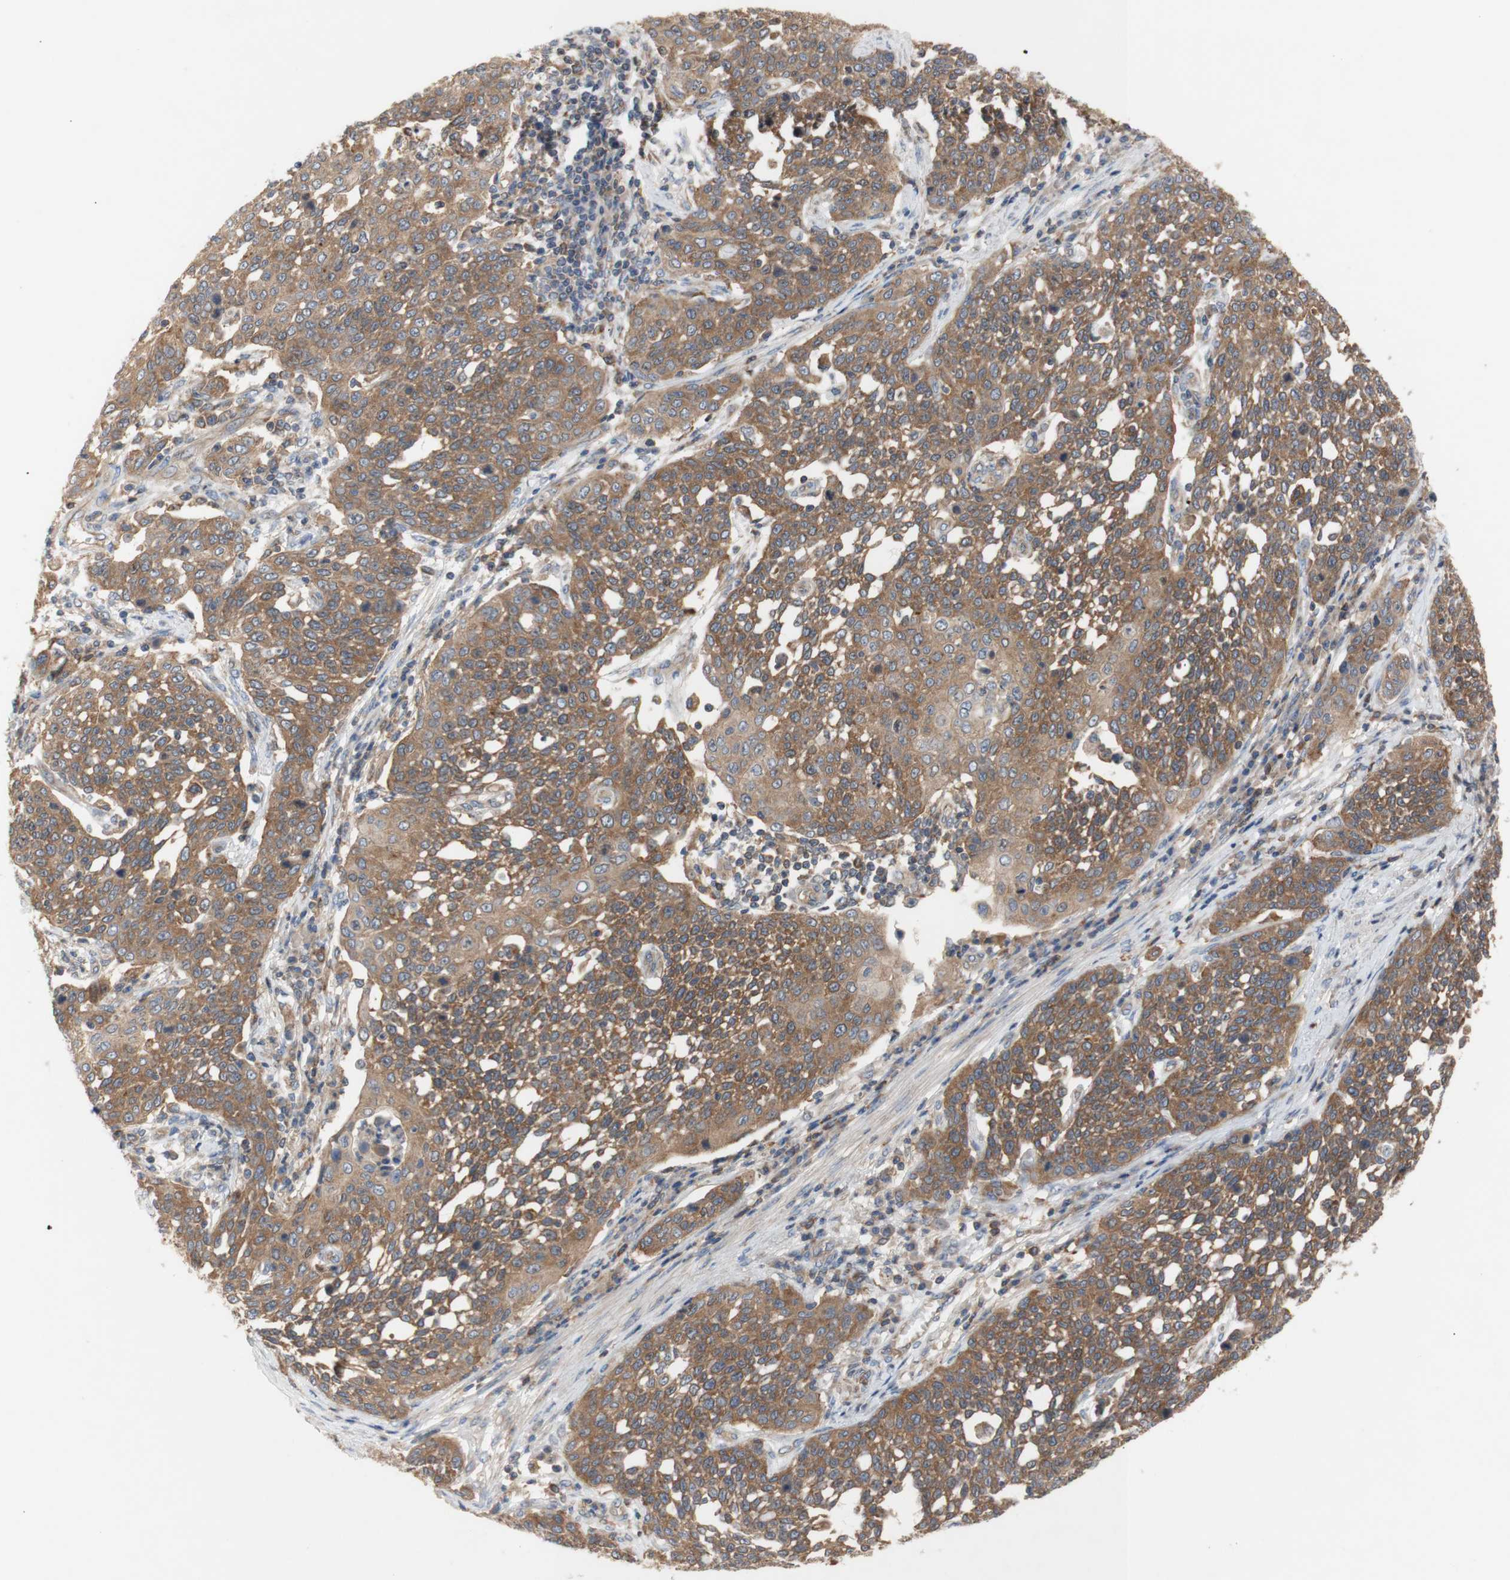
{"staining": {"intensity": "moderate", "quantity": ">75%", "location": "cytoplasmic/membranous"}, "tissue": "cervical cancer", "cell_type": "Tumor cells", "image_type": "cancer", "snomed": [{"axis": "morphology", "description": "Squamous cell carcinoma, NOS"}, {"axis": "topography", "description": "Cervix"}], "caption": "Moderate cytoplasmic/membranous positivity for a protein is appreciated in about >75% of tumor cells of cervical squamous cell carcinoma using IHC.", "gene": "IKBKG", "patient": {"sex": "female", "age": 34}}